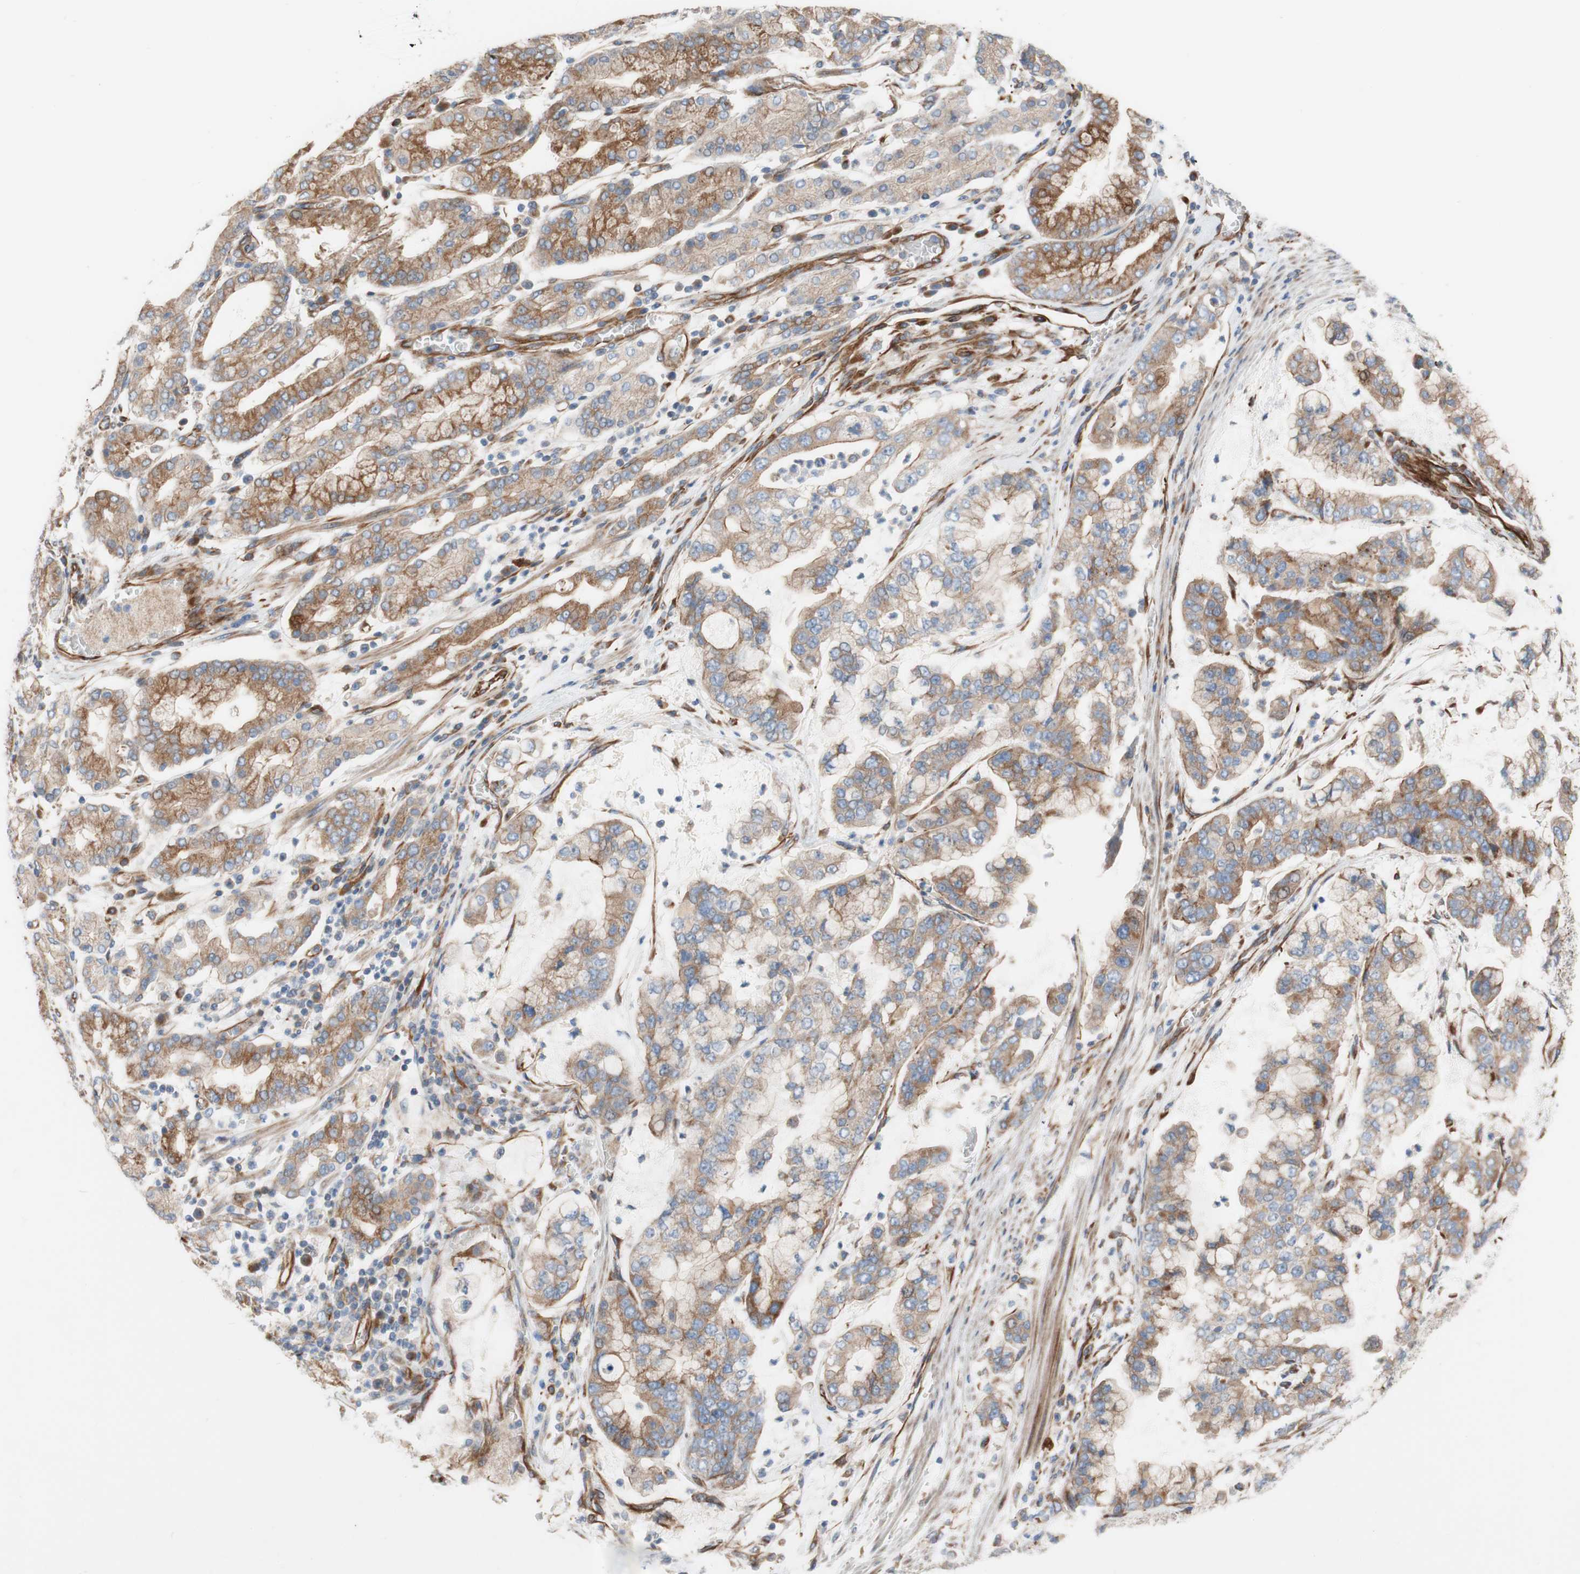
{"staining": {"intensity": "moderate", "quantity": ">75%", "location": "cytoplasmic/membranous"}, "tissue": "stomach cancer", "cell_type": "Tumor cells", "image_type": "cancer", "snomed": [{"axis": "morphology", "description": "Normal tissue, NOS"}, {"axis": "morphology", "description": "Adenocarcinoma, NOS"}, {"axis": "topography", "description": "Stomach, upper"}, {"axis": "topography", "description": "Stomach"}], "caption": "Approximately >75% of tumor cells in adenocarcinoma (stomach) exhibit moderate cytoplasmic/membranous protein expression as visualized by brown immunohistochemical staining.", "gene": "C1orf43", "patient": {"sex": "male", "age": 76}}